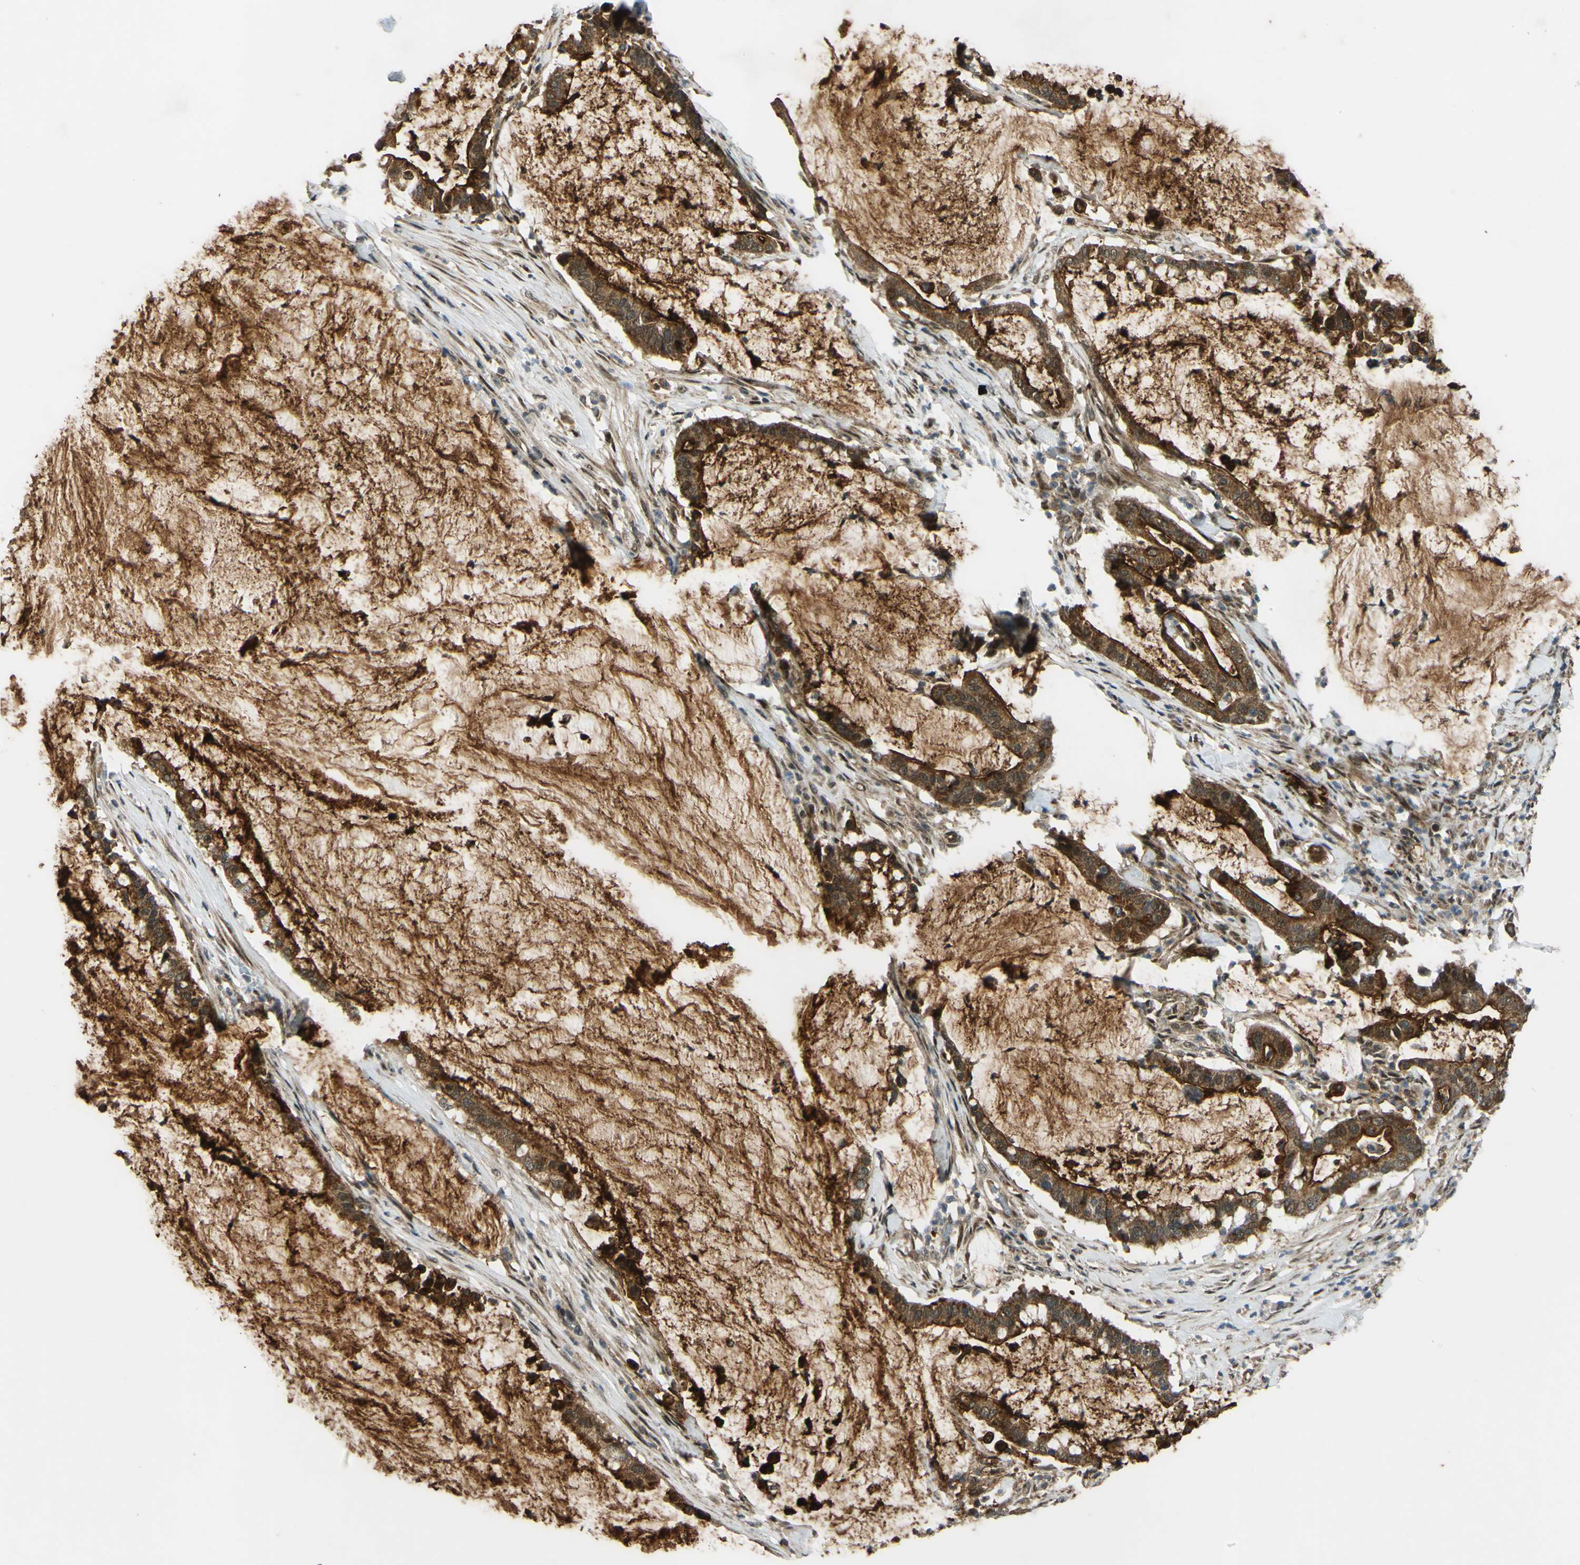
{"staining": {"intensity": "strong", "quantity": ">75%", "location": "cytoplasmic/membranous"}, "tissue": "pancreatic cancer", "cell_type": "Tumor cells", "image_type": "cancer", "snomed": [{"axis": "morphology", "description": "Adenocarcinoma, NOS"}, {"axis": "topography", "description": "Pancreas"}], "caption": "Adenocarcinoma (pancreatic) stained for a protein reveals strong cytoplasmic/membranous positivity in tumor cells. Using DAB (brown) and hematoxylin (blue) stains, captured at high magnification using brightfield microscopy.", "gene": "ABCC8", "patient": {"sex": "male", "age": 41}}